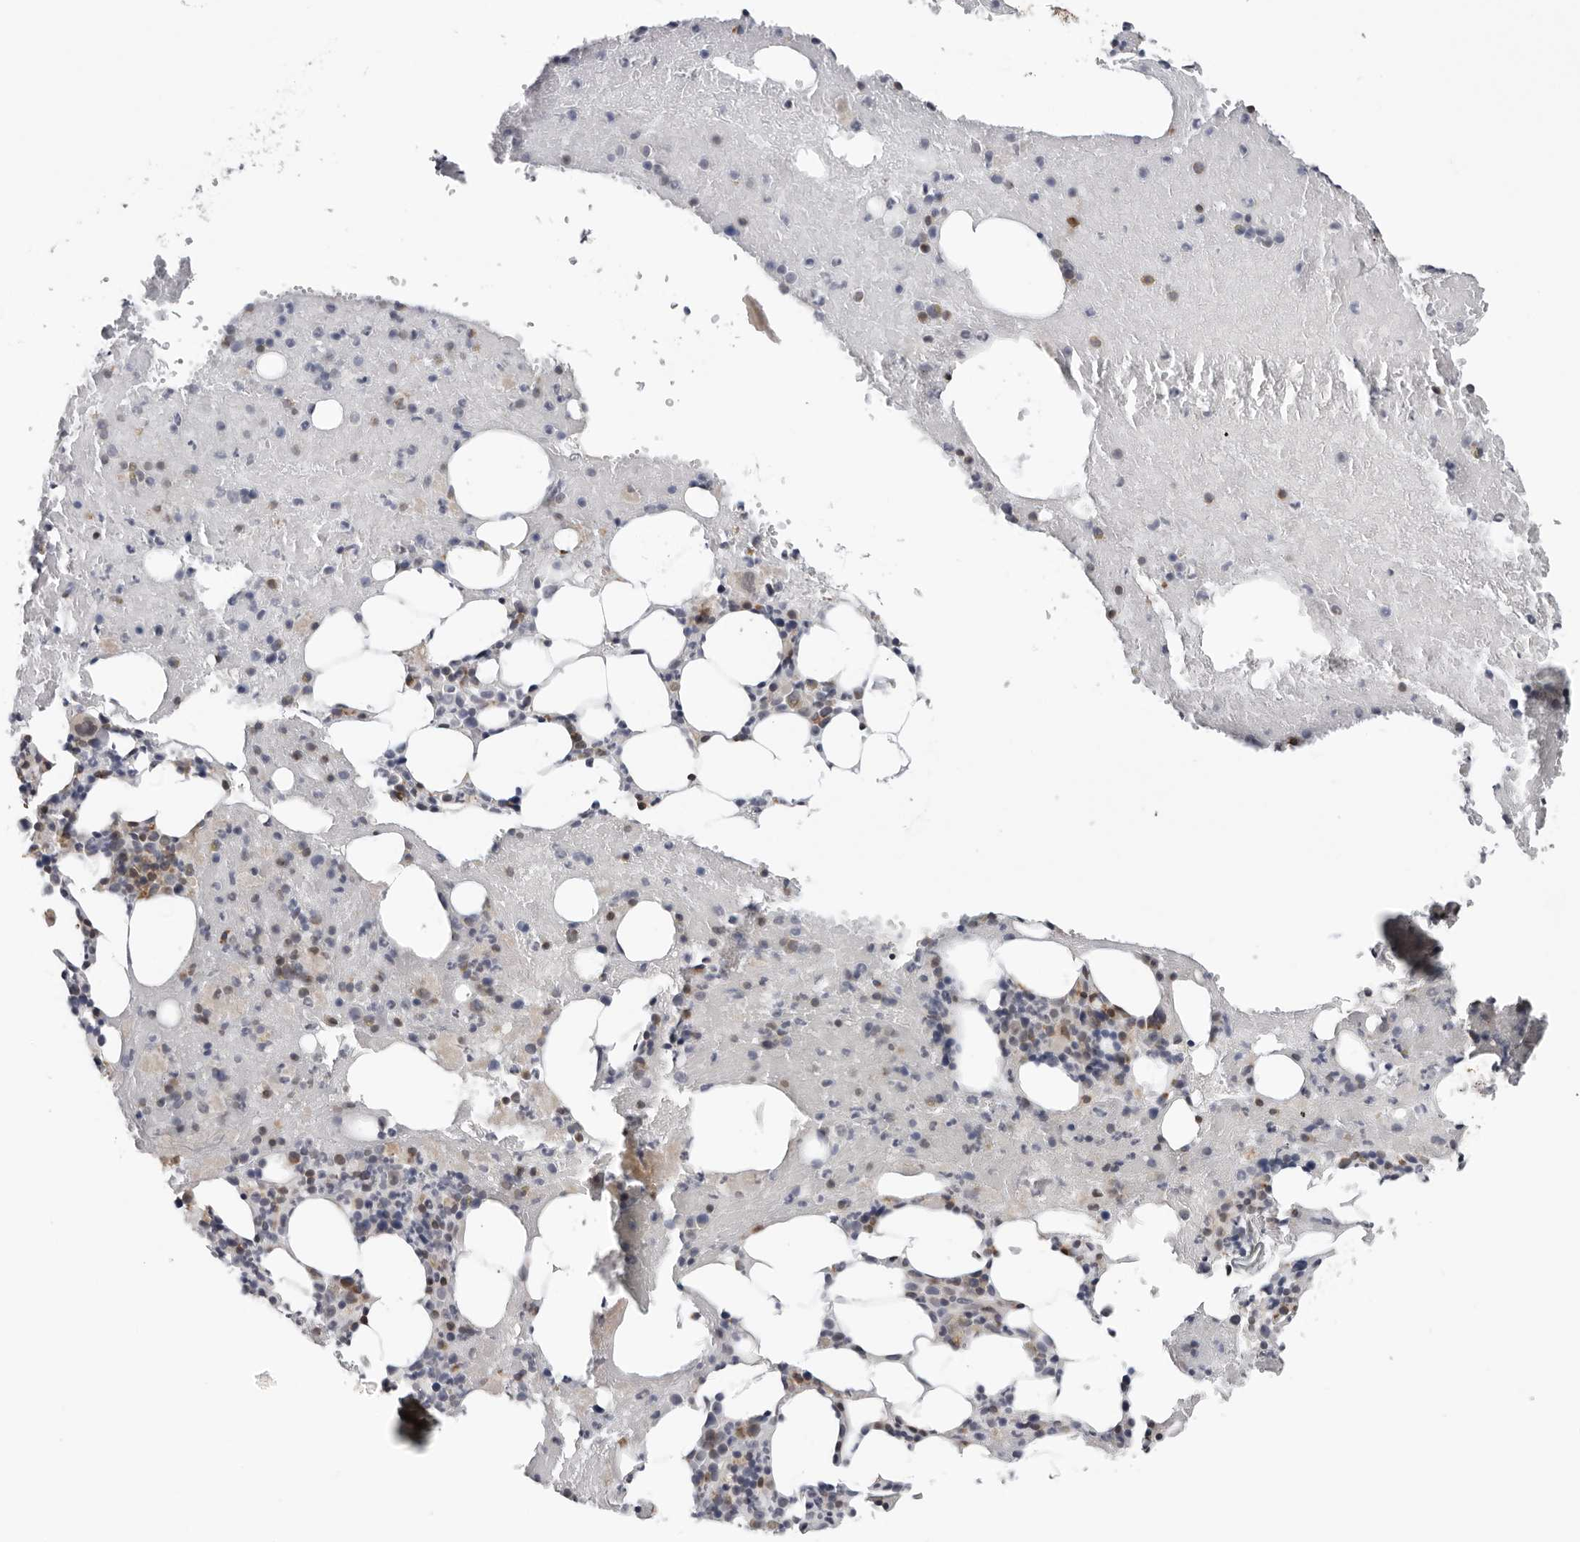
{"staining": {"intensity": "weak", "quantity": "<25%", "location": "cytoplasmic/membranous"}, "tissue": "bone marrow", "cell_type": "Hematopoietic cells", "image_type": "normal", "snomed": [{"axis": "morphology", "description": "Normal tissue, NOS"}, {"axis": "topography", "description": "Bone marrow"}], "caption": "The micrograph shows no staining of hematopoietic cells in normal bone marrow.", "gene": "CPT2", "patient": {"sex": "female", "age": 54}}